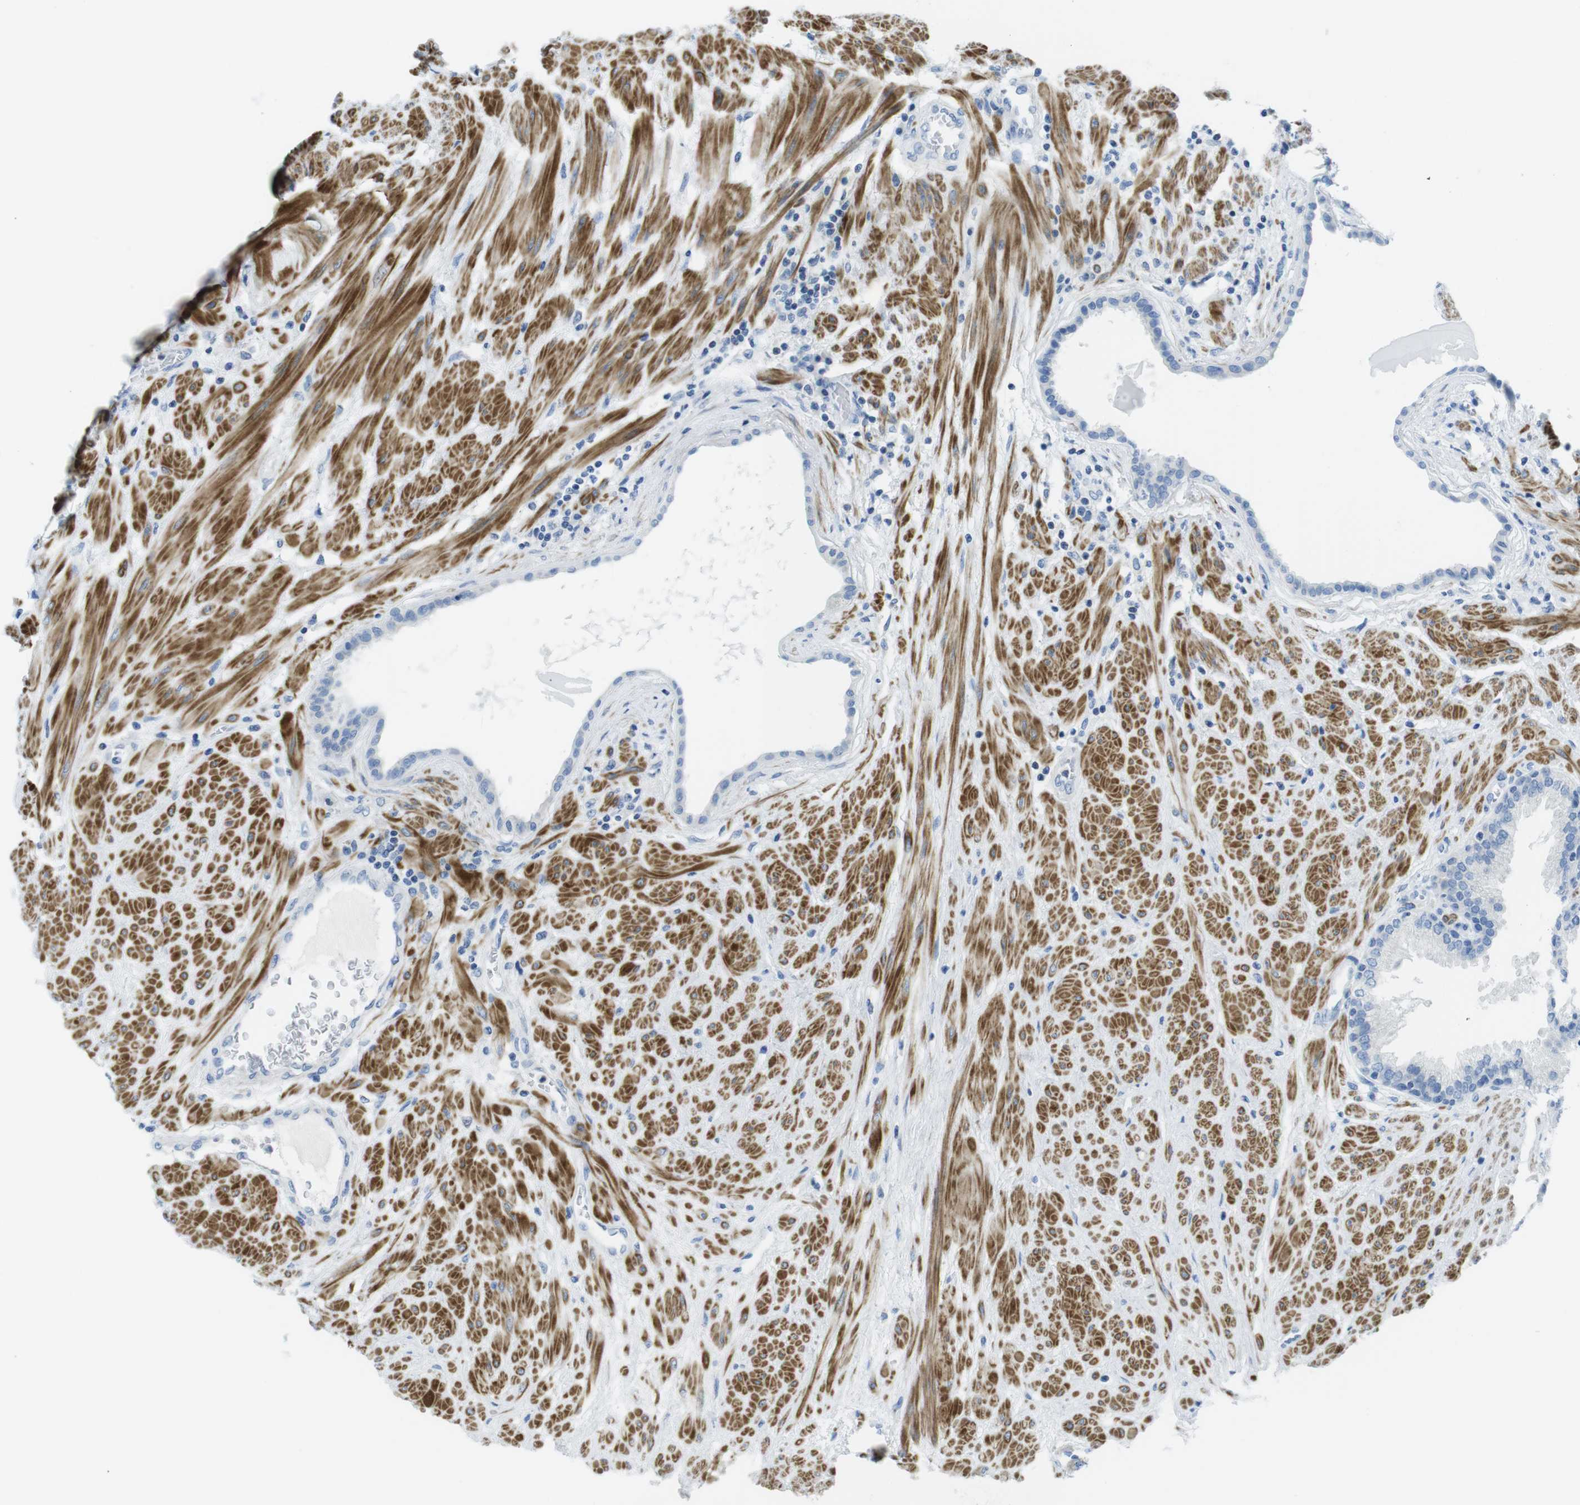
{"staining": {"intensity": "negative", "quantity": "none", "location": "none"}, "tissue": "prostate", "cell_type": "Glandular cells", "image_type": "normal", "snomed": [{"axis": "morphology", "description": "Normal tissue, NOS"}, {"axis": "topography", "description": "Prostate"}], "caption": "High power microscopy image of an immunohistochemistry image of benign prostate, revealing no significant positivity in glandular cells. (Stains: DAB immunohistochemistry with hematoxylin counter stain, Microscopy: brightfield microscopy at high magnification).", "gene": "ASIC5", "patient": {"sex": "male", "age": 51}}